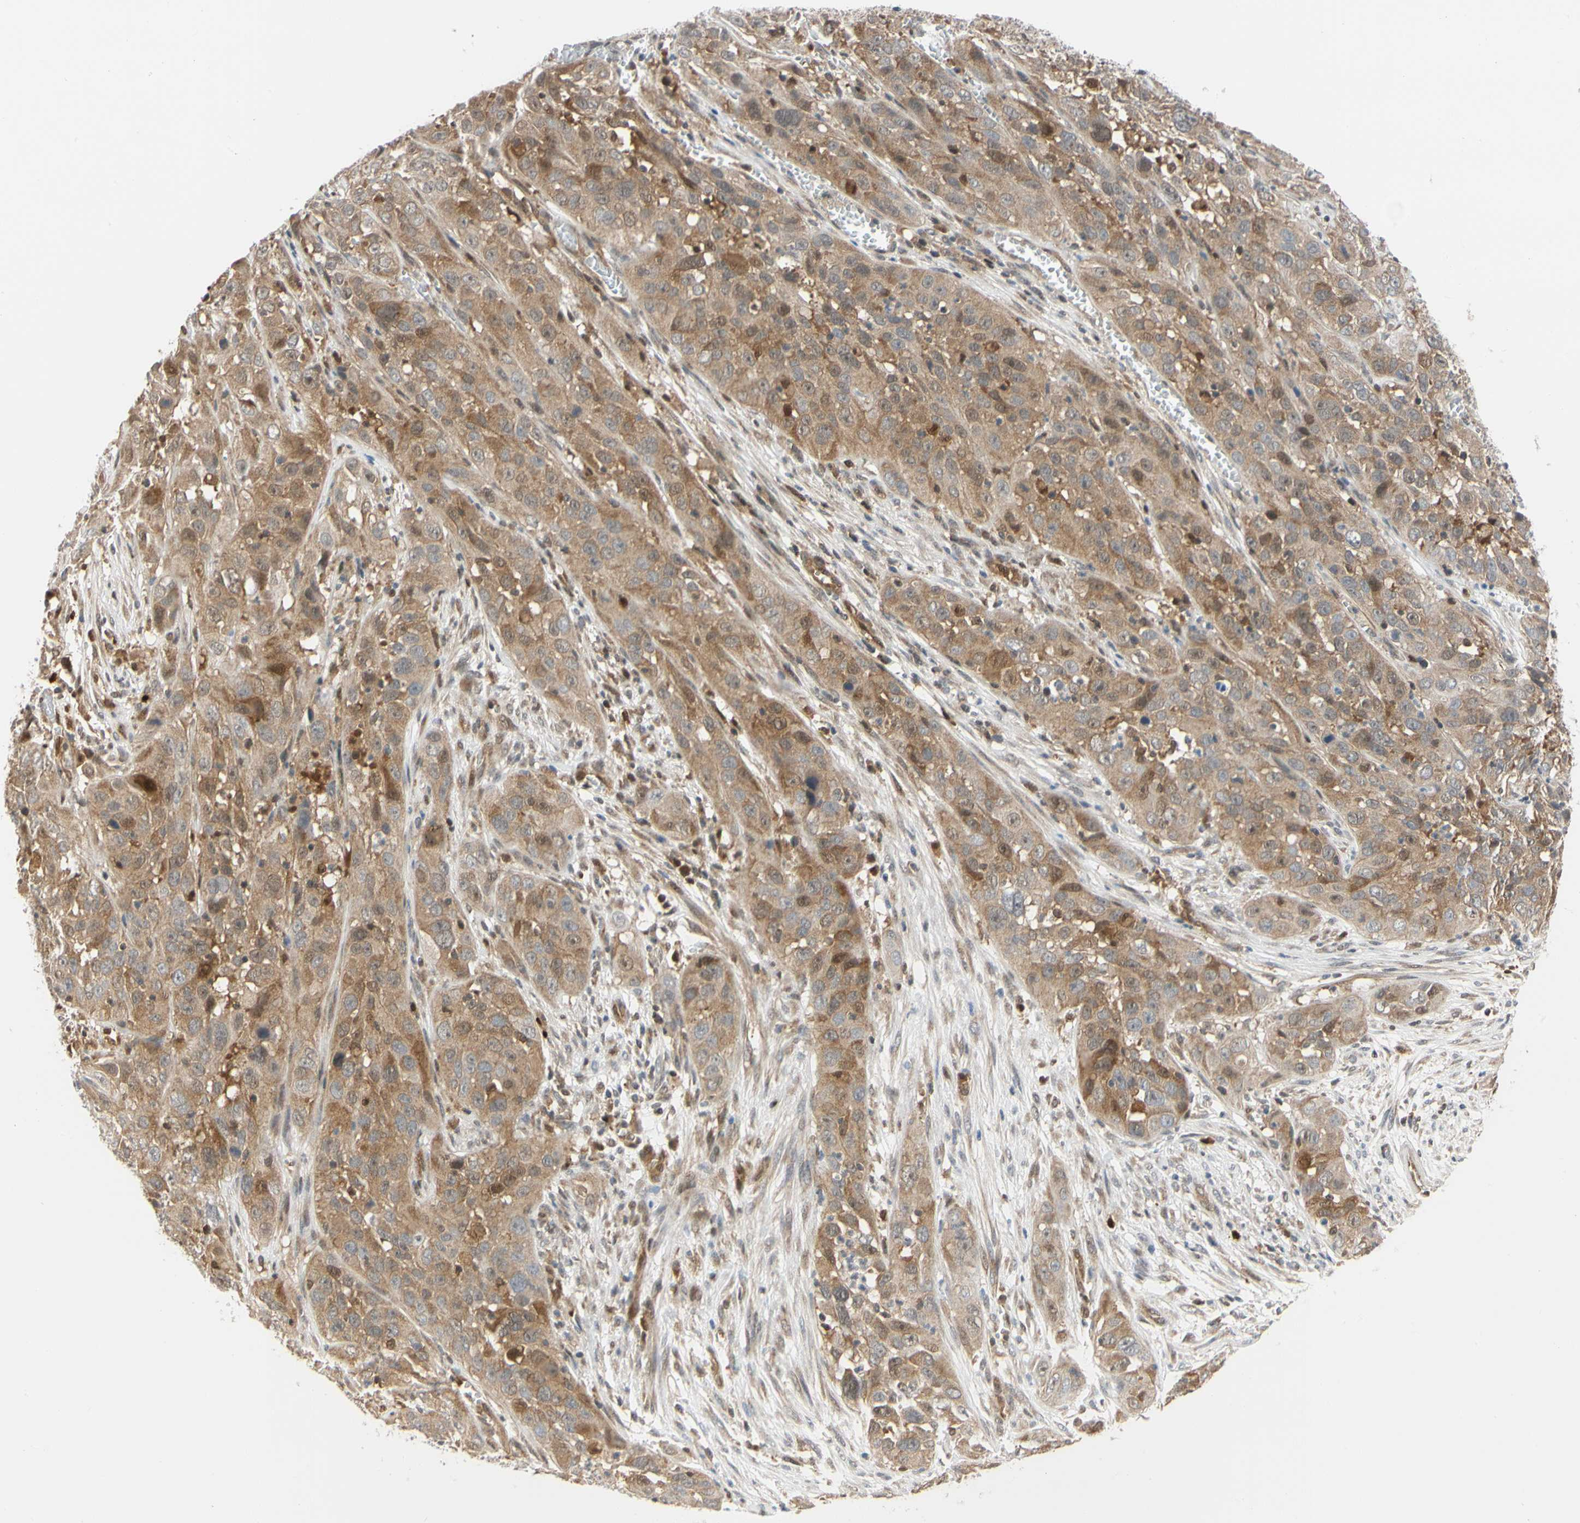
{"staining": {"intensity": "moderate", "quantity": ">75%", "location": "cytoplasmic/membranous"}, "tissue": "cervical cancer", "cell_type": "Tumor cells", "image_type": "cancer", "snomed": [{"axis": "morphology", "description": "Squamous cell carcinoma, NOS"}, {"axis": "topography", "description": "Cervix"}], "caption": "There is medium levels of moderate cytoplasmic/membranous staining in tumor cells of cervical squamous cell carcinoma, as demonstrated by immunohistochemical staining (brown color).", "gene": "CDK5", "patient": {"sex": "female", "age": 32}}